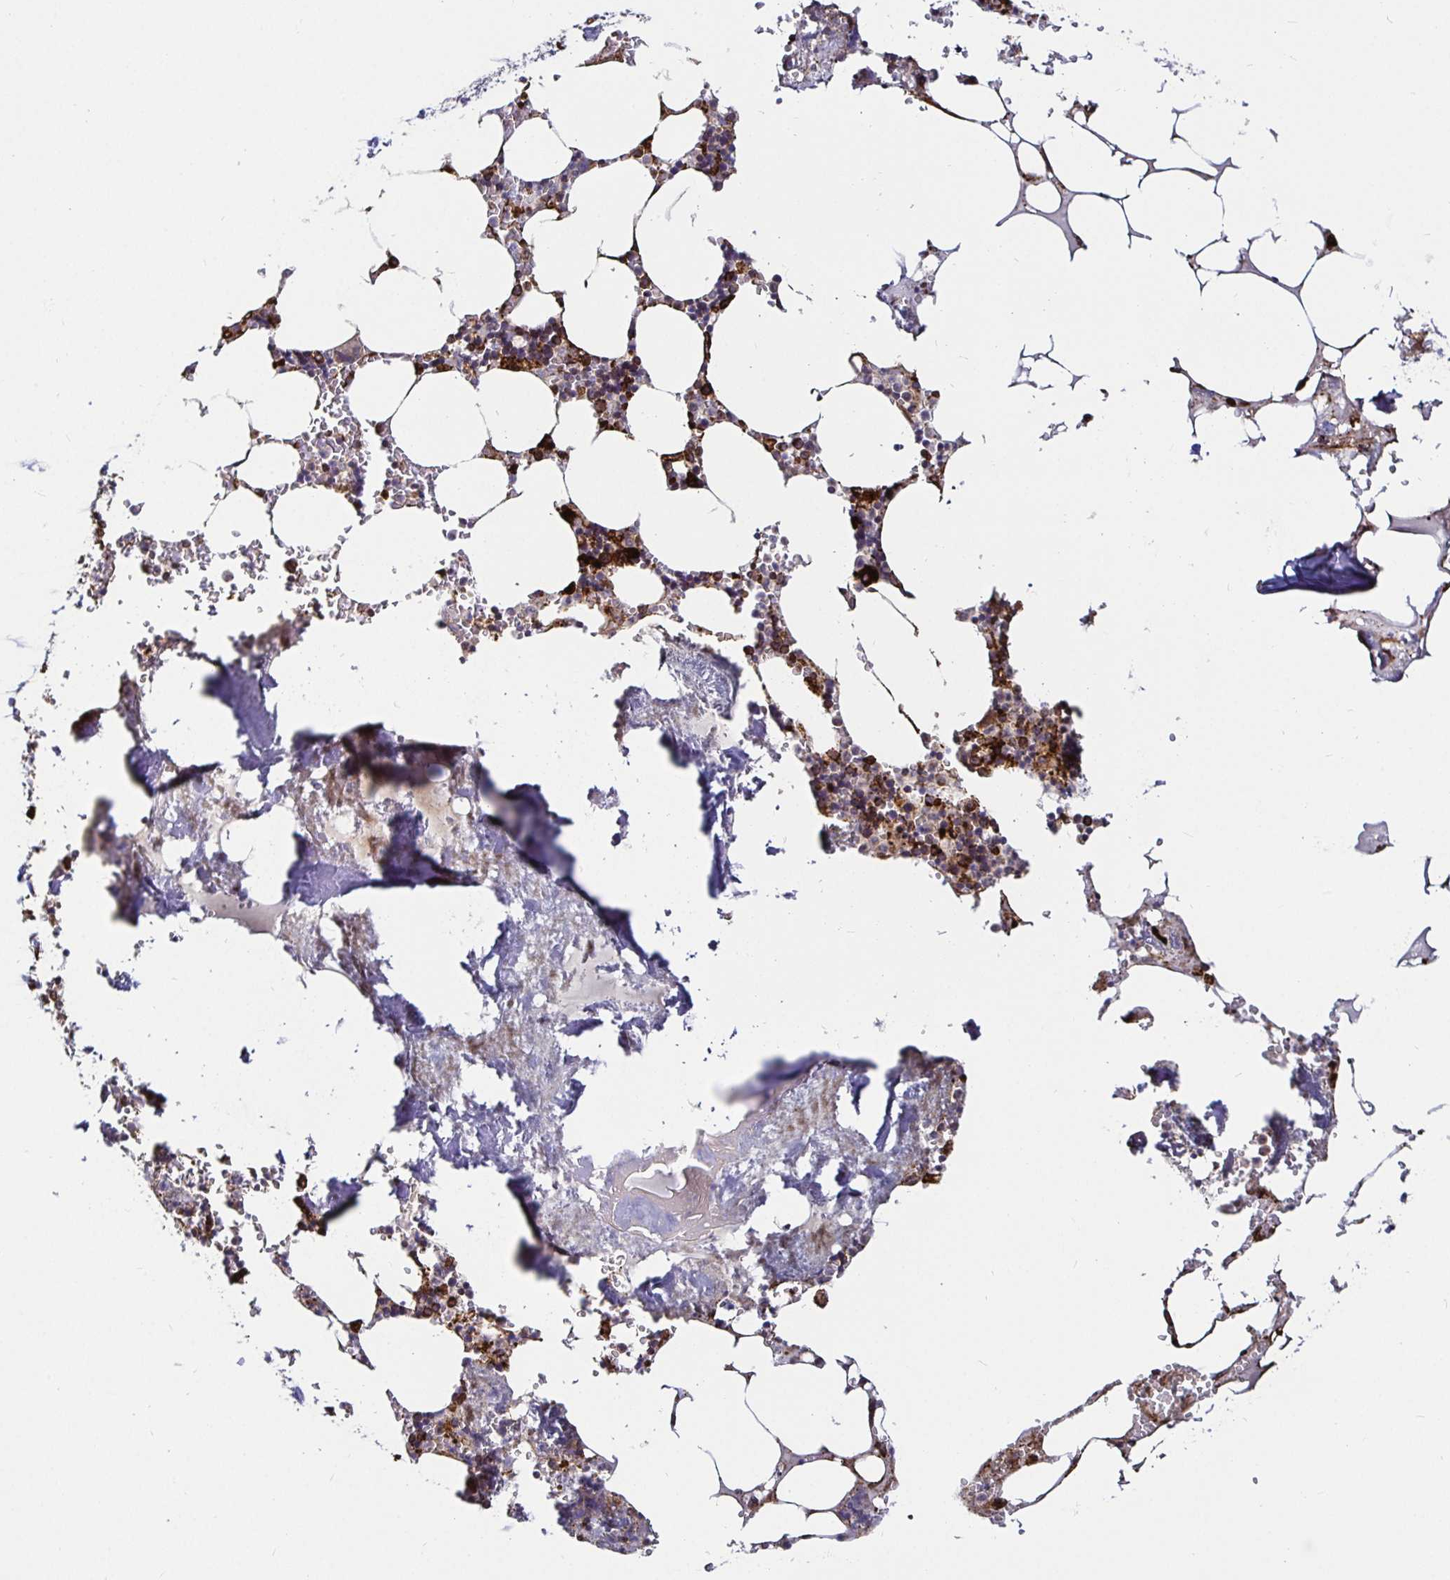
{"staining": {"intensity": "strong", "quantity": "25%-75%", "location": "cytoplasmic/membranous"}, "tissue": "bone marrow", "cell_type": "Hematopoietic cells", "image_type": "normal", "snomed": [{"axis": "morphology", "description": "Normal tissue, NOS"}, {"axis": "topography", "description": "Bone marrow"}], "caption": "Bone marrow stained with IHC exhibits strong cytoplasmic/membranous positivity in approximately 25%-75% of hematopoietic cells.", "gene": "SMYD3", "patient": {"sex": "male", "age": 54}}